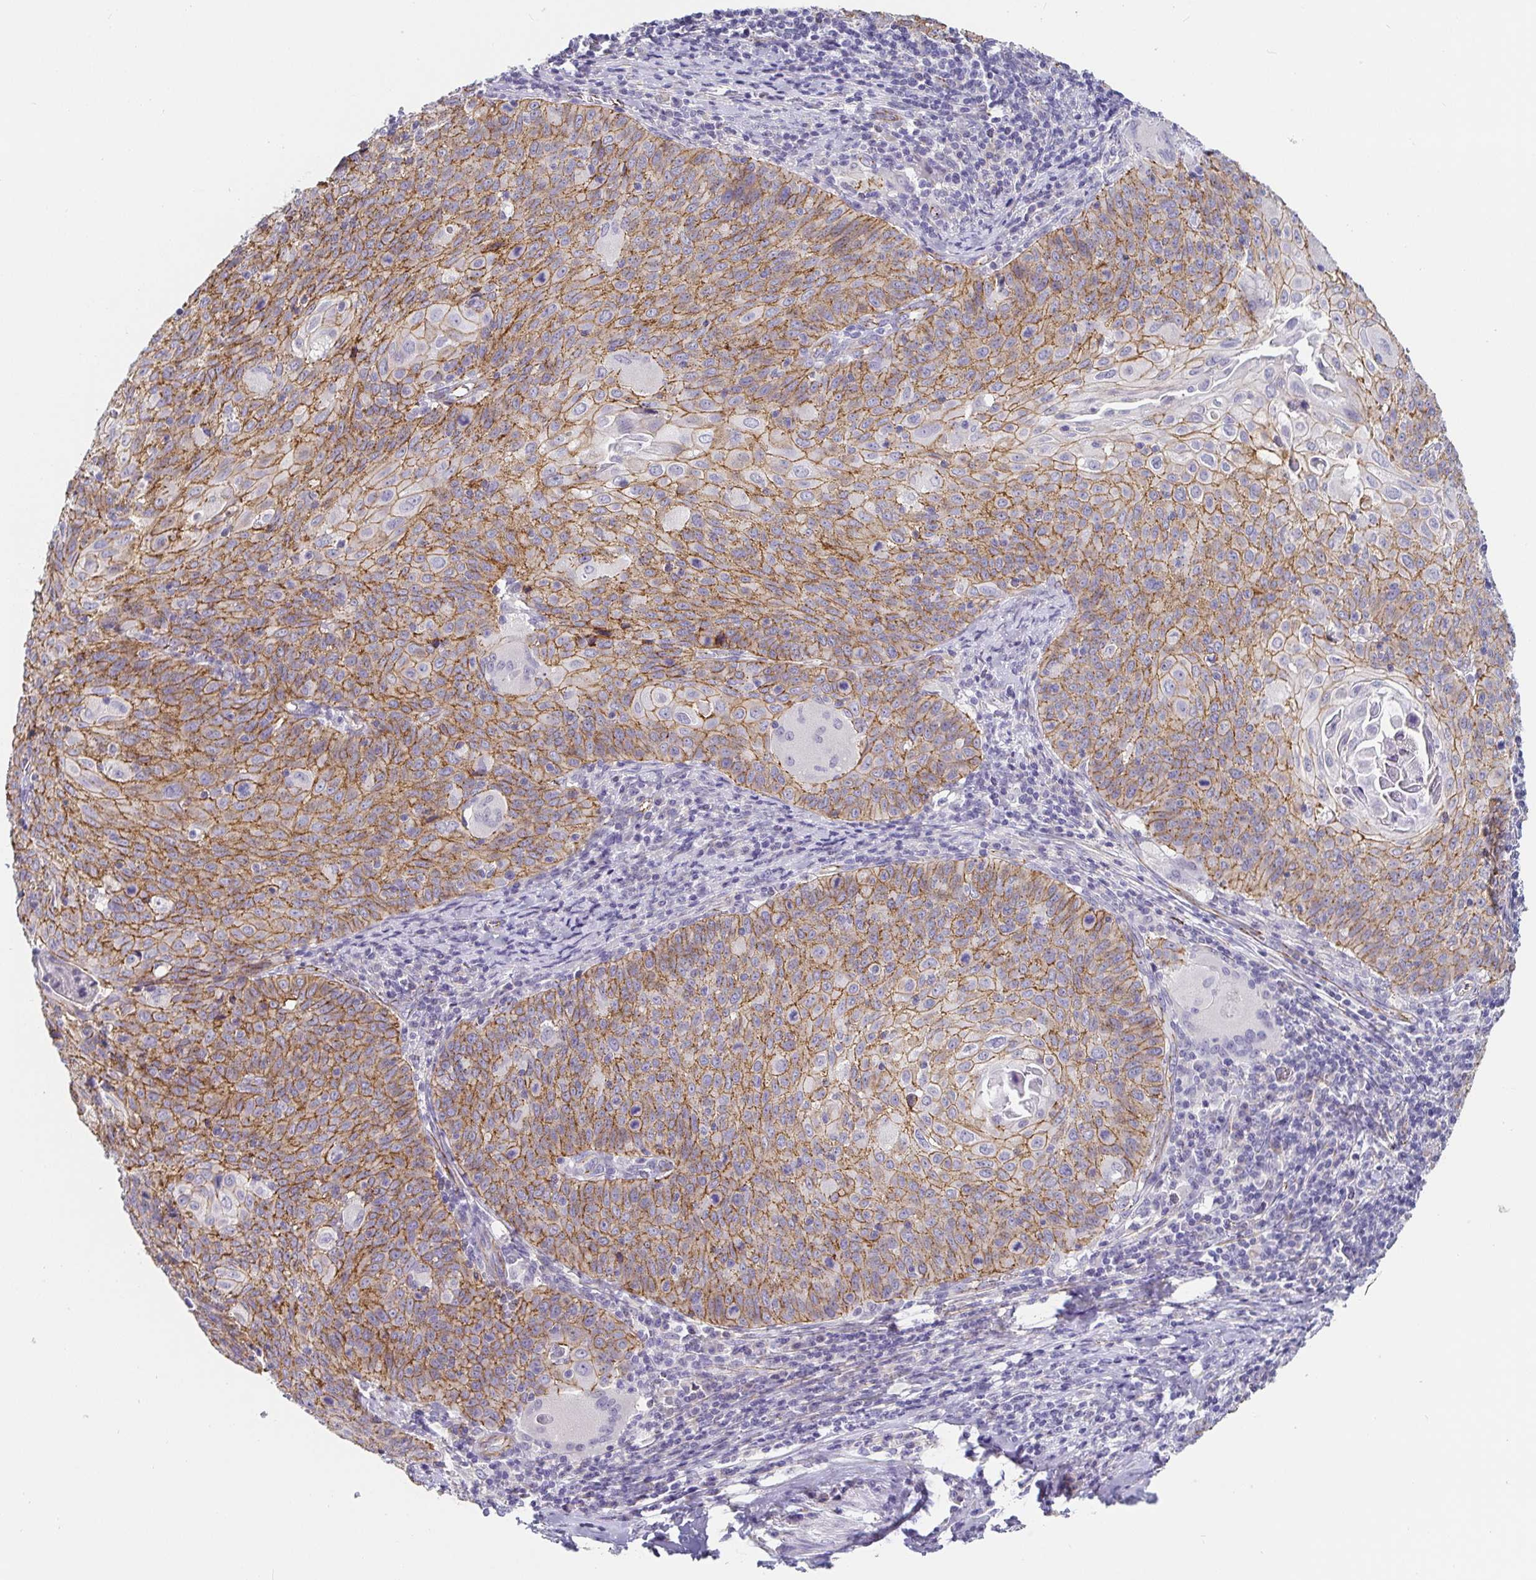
{"staining": {"intensity": "moderate", "quantity": "25%-75%", "location": "cytoplasmic/membranous"}, "tissue": "cervical cancer", "cell_type": "Tumor cells", "image_type": "cancer", "snomed": [{"axis": "morphology", "description": "Squamous cell carcinoma, NOS"}, {"axis": "topography", "description": "Cervix"}], "caption": "Immunohistochemistry micrograph of human cervical cancer (squamous cell carcinoma) stained for a protein (brown), which shows medium levels of moderate cytoplasmic/membranous expression in approximately 25%-75% of tumor cells.", "gene": "PIWIL3", "patient": {"sex": "female", "age": 65}}